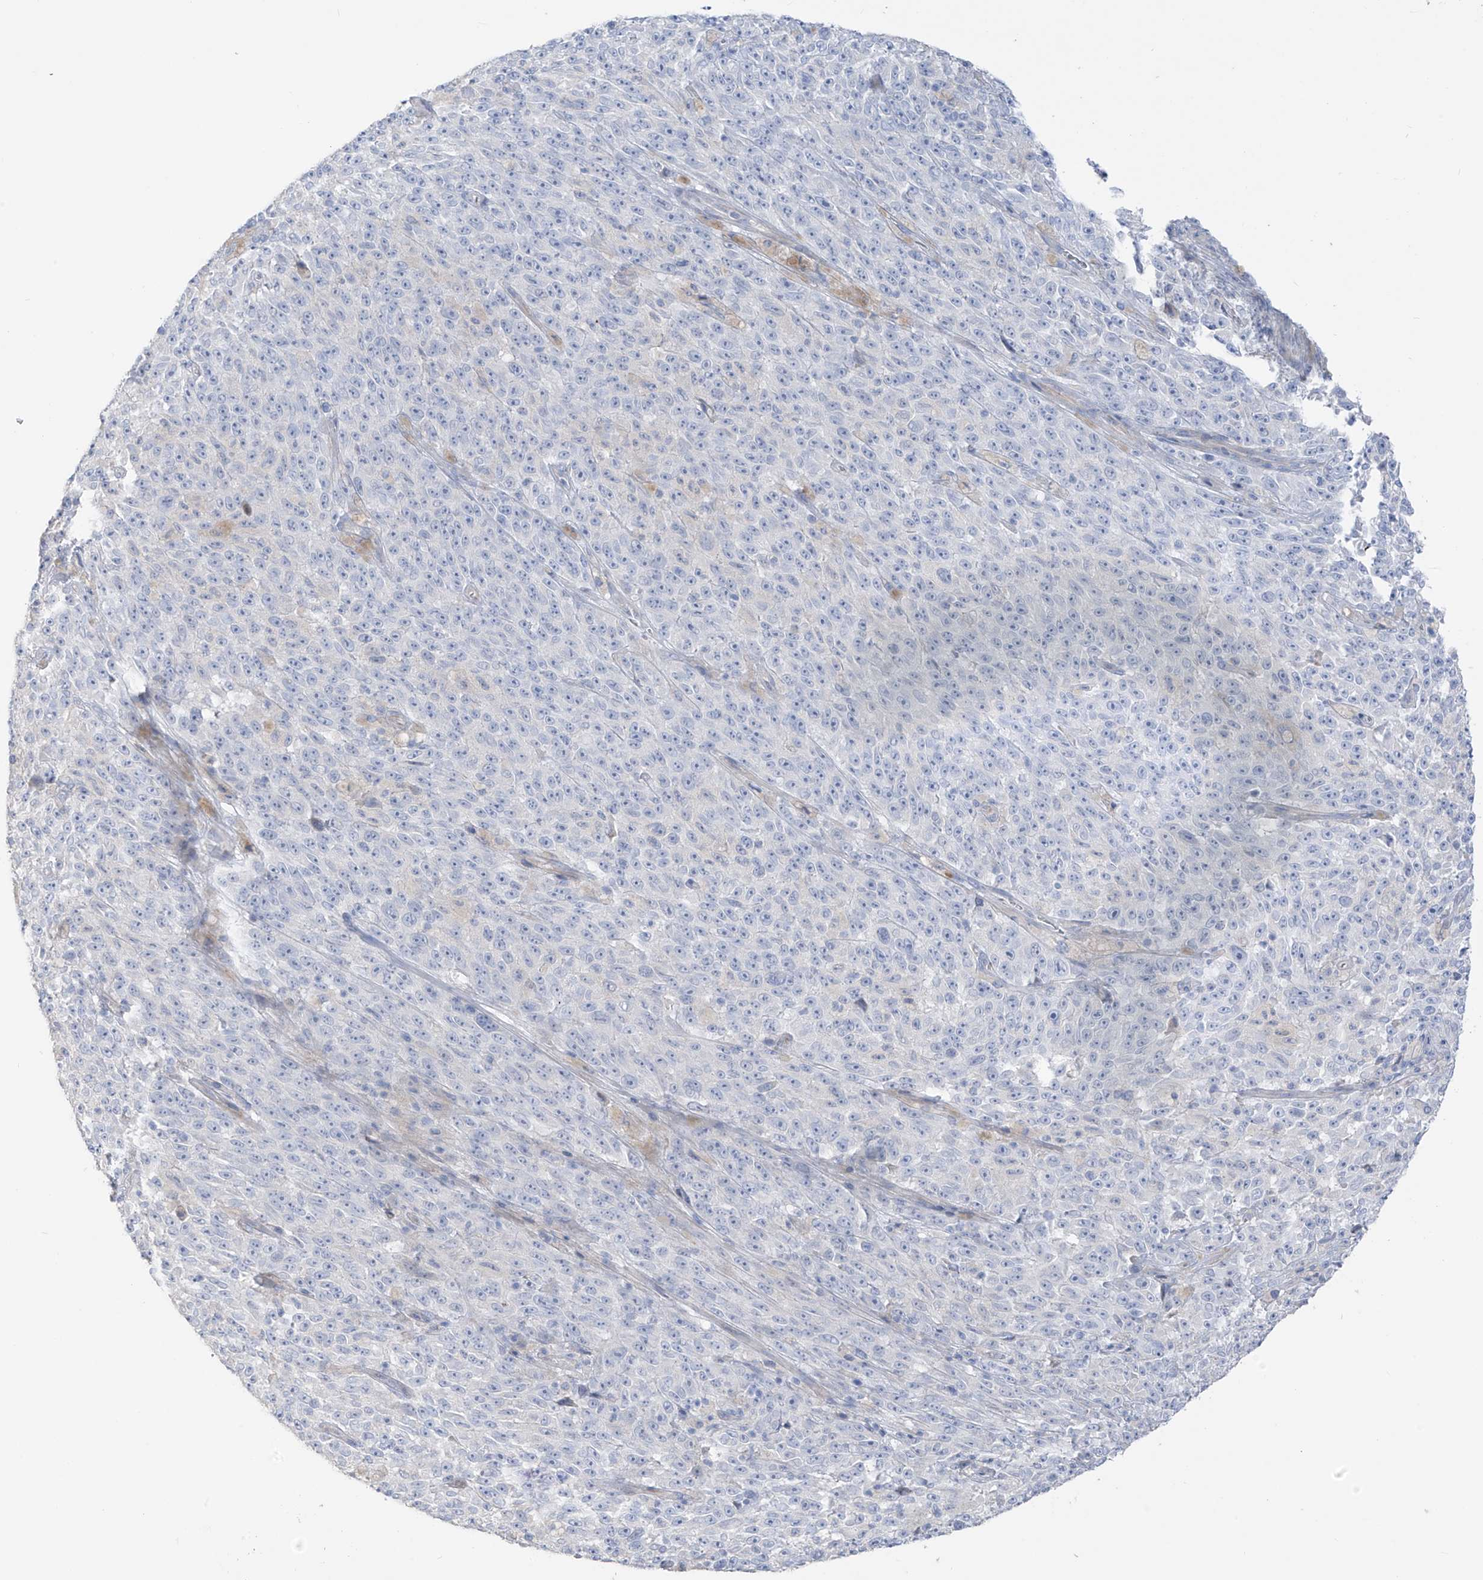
{"staining": {"intensity": "negative", "quantity": "none", "location": "none"}, "tissue": "melanoma", "cell_type": "Tumor cells", "image_type": "cancer", "snomed": [{"axis": "morphology", "description": "Malignant melanoma, NOS"}, {"axis": "topography", "description": "Skin"}], "caption": "IHC micrograph of neoplastic tissue: malignant melanoma stained with DAB (3,3'-diaminobenzidine) reveals no significant protein expression in tumor cells. The staining was performed using DAB to visualize the protein expression in brown, while the nuclei were stained in blue with hematoxylin (Magnification: 20x).", "gene": "ASPRV1", "patient": {"sex": "female", "age": 82}}